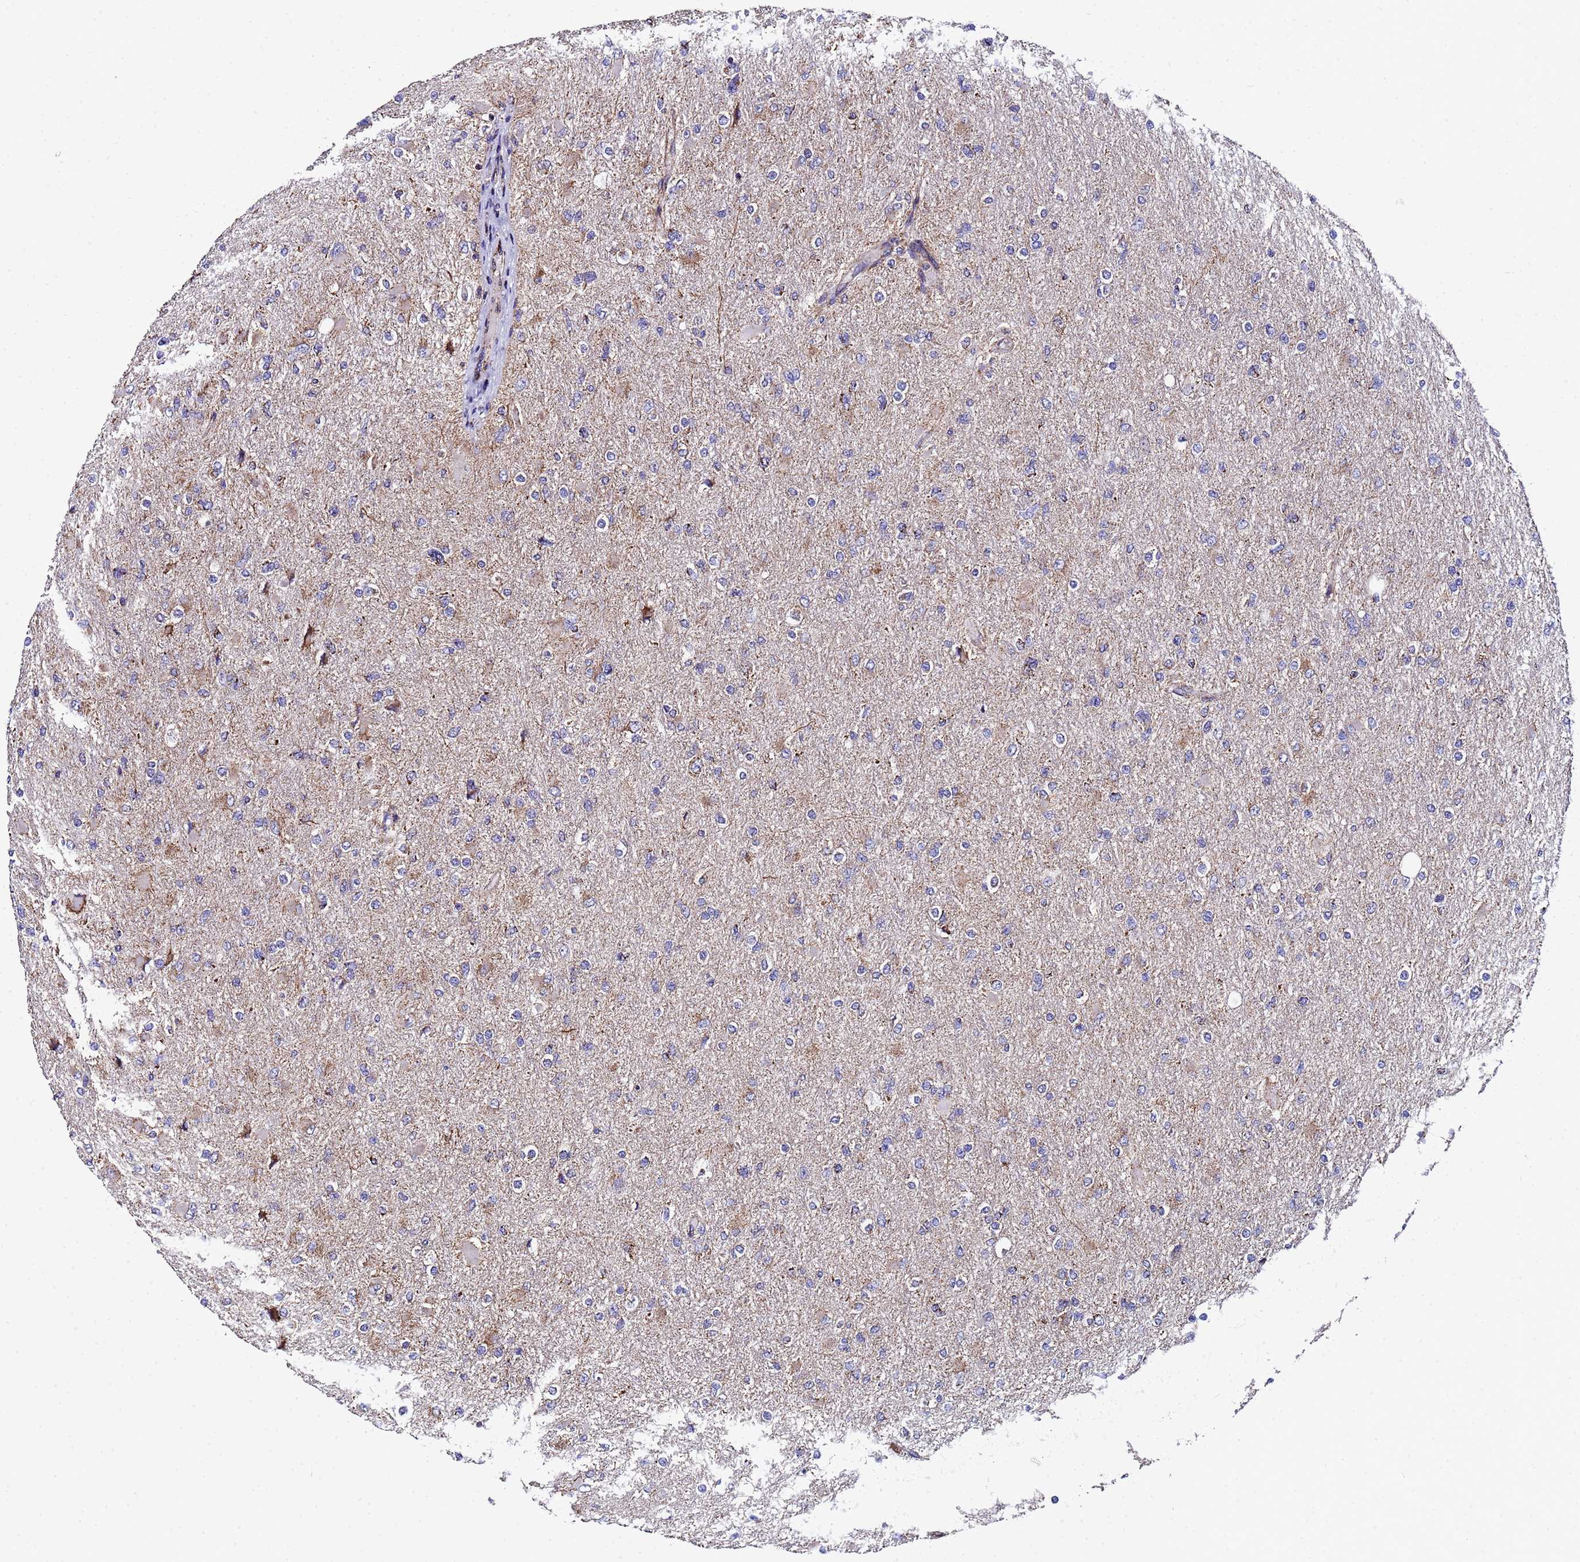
{"staining": {"intensity": "moderate", "quantity": "<25%", "location": "cytoplasmic/membranous"}, "tissue": "glioma", "cell_type": "Tumor cells", "image_type": "cancer", "snomed": [{"axis": "morphology", "description": "Glioma, malignant, High grade"}, {"axis": "topography", "description": "Cerebral cortex"}], "caption": "A brown stain shows moderate cytoplasmic/membranous expression of a protein in glioma tumor cells.", "gene": "MRPS12", "patient": {"sex": "female", "age": 36}}